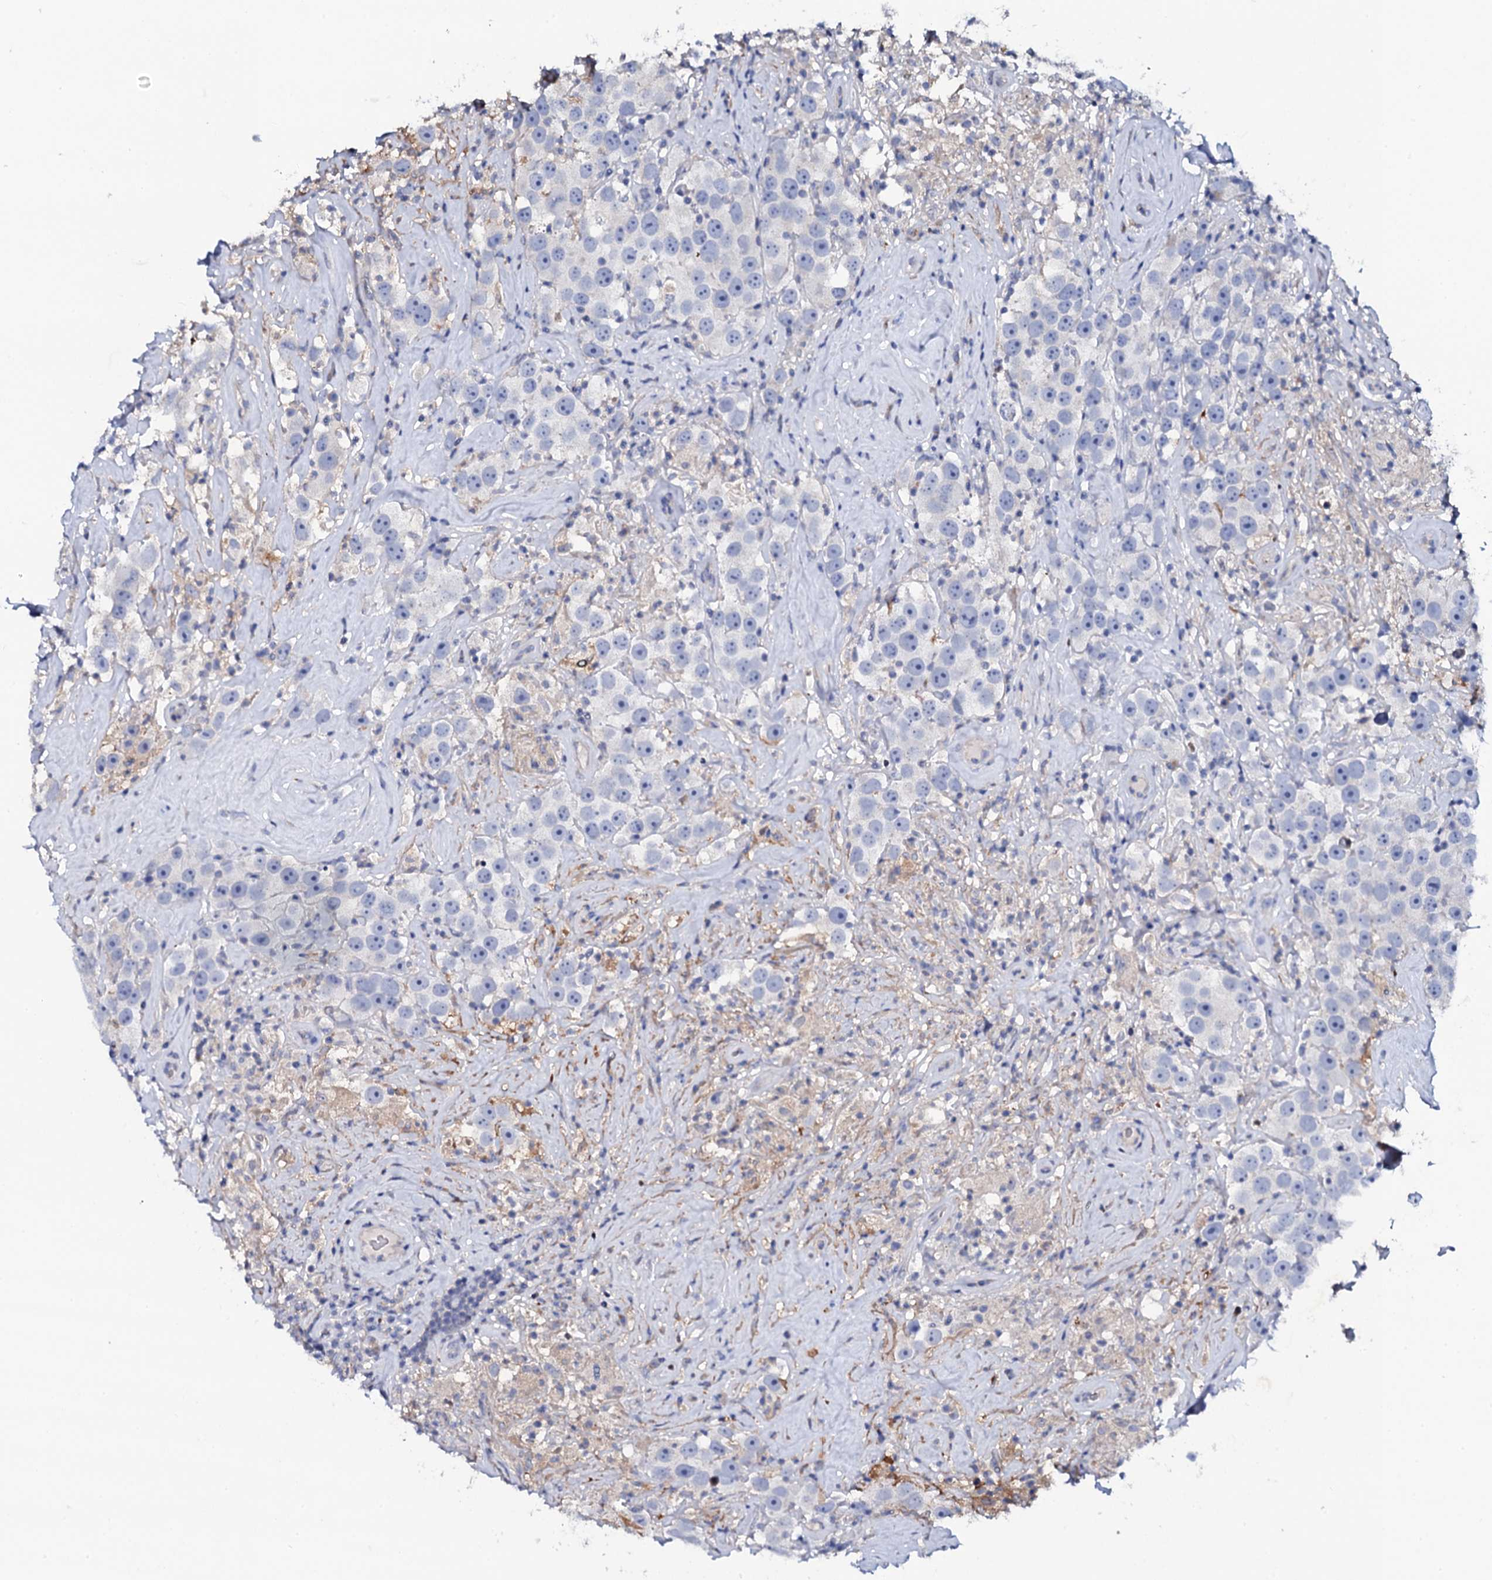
{"staining": {"intensity": "negative", "quantity": "none", "location": "none"}, "tissue": "testis cancer", "cell_type": "Tumor cells", "image_type": "cancer", "snomed": [{"axis": "morphology", "description": "Seminoma, NOS"}, {"axis": "topography", "description": "Testis"}], "caption": "The photomicrograph demonstrates no staining of tumor cells in testis cancer (seminoma).", "gene": "NAA16", "patient": {"sex": "male", "age": 49}}